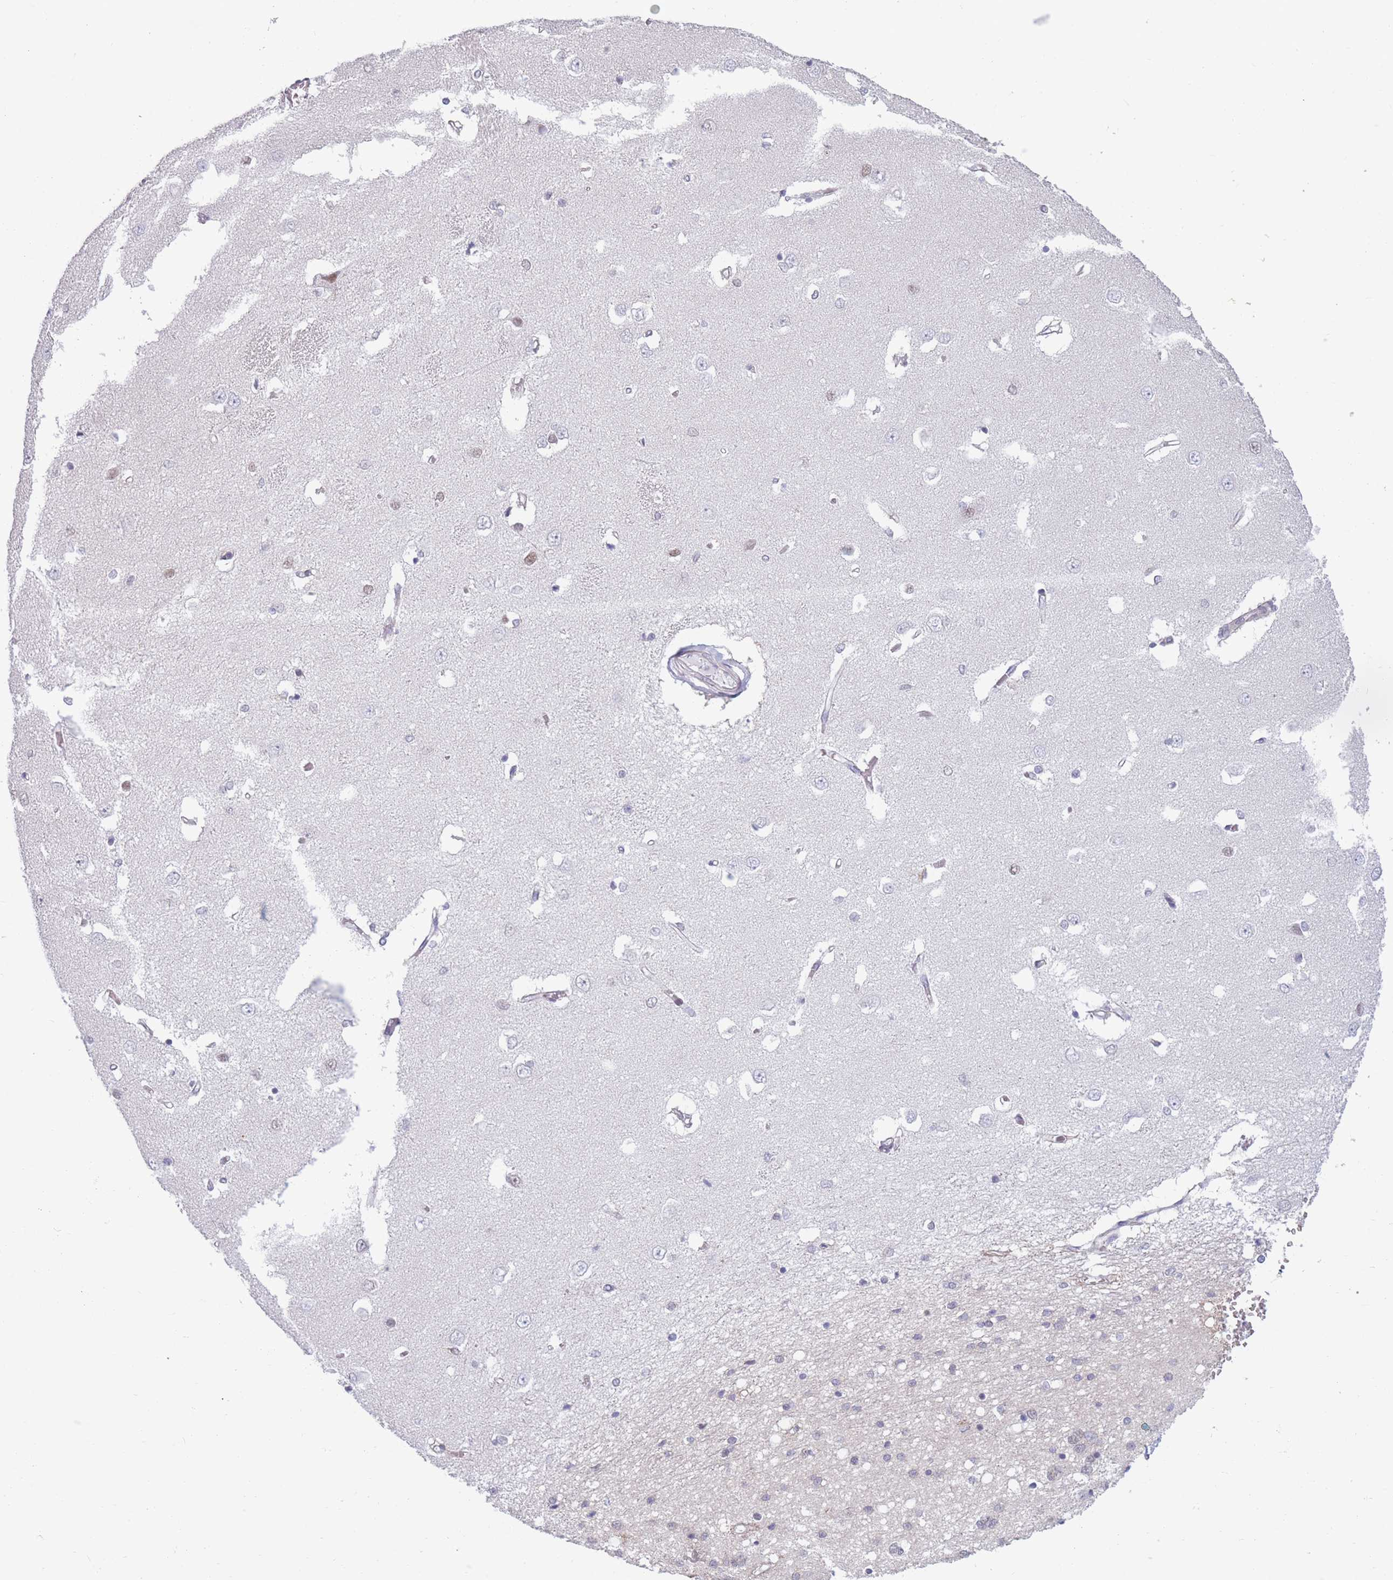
{"staining": {"intensity": "negative", "quantity": "none", "location": "none"}, "tissue": "caudate", "cell_type": "Glial cells", "image_type": "normal", "snomed": [{"axis": "morphology", "description": "Normal tissue, NOS"}, {"axis": "topography", "description": "Lateral ventricle wall"}], "caption": "Protein analysis of unremarkable caudate demonstrates no significant staining in glial cells. (DAB (3,3'-diaminobenzidine) immunohistochemistry, high magnification).", "gene": "PODXL", "patient": {"sex": "male", "age": 37}}